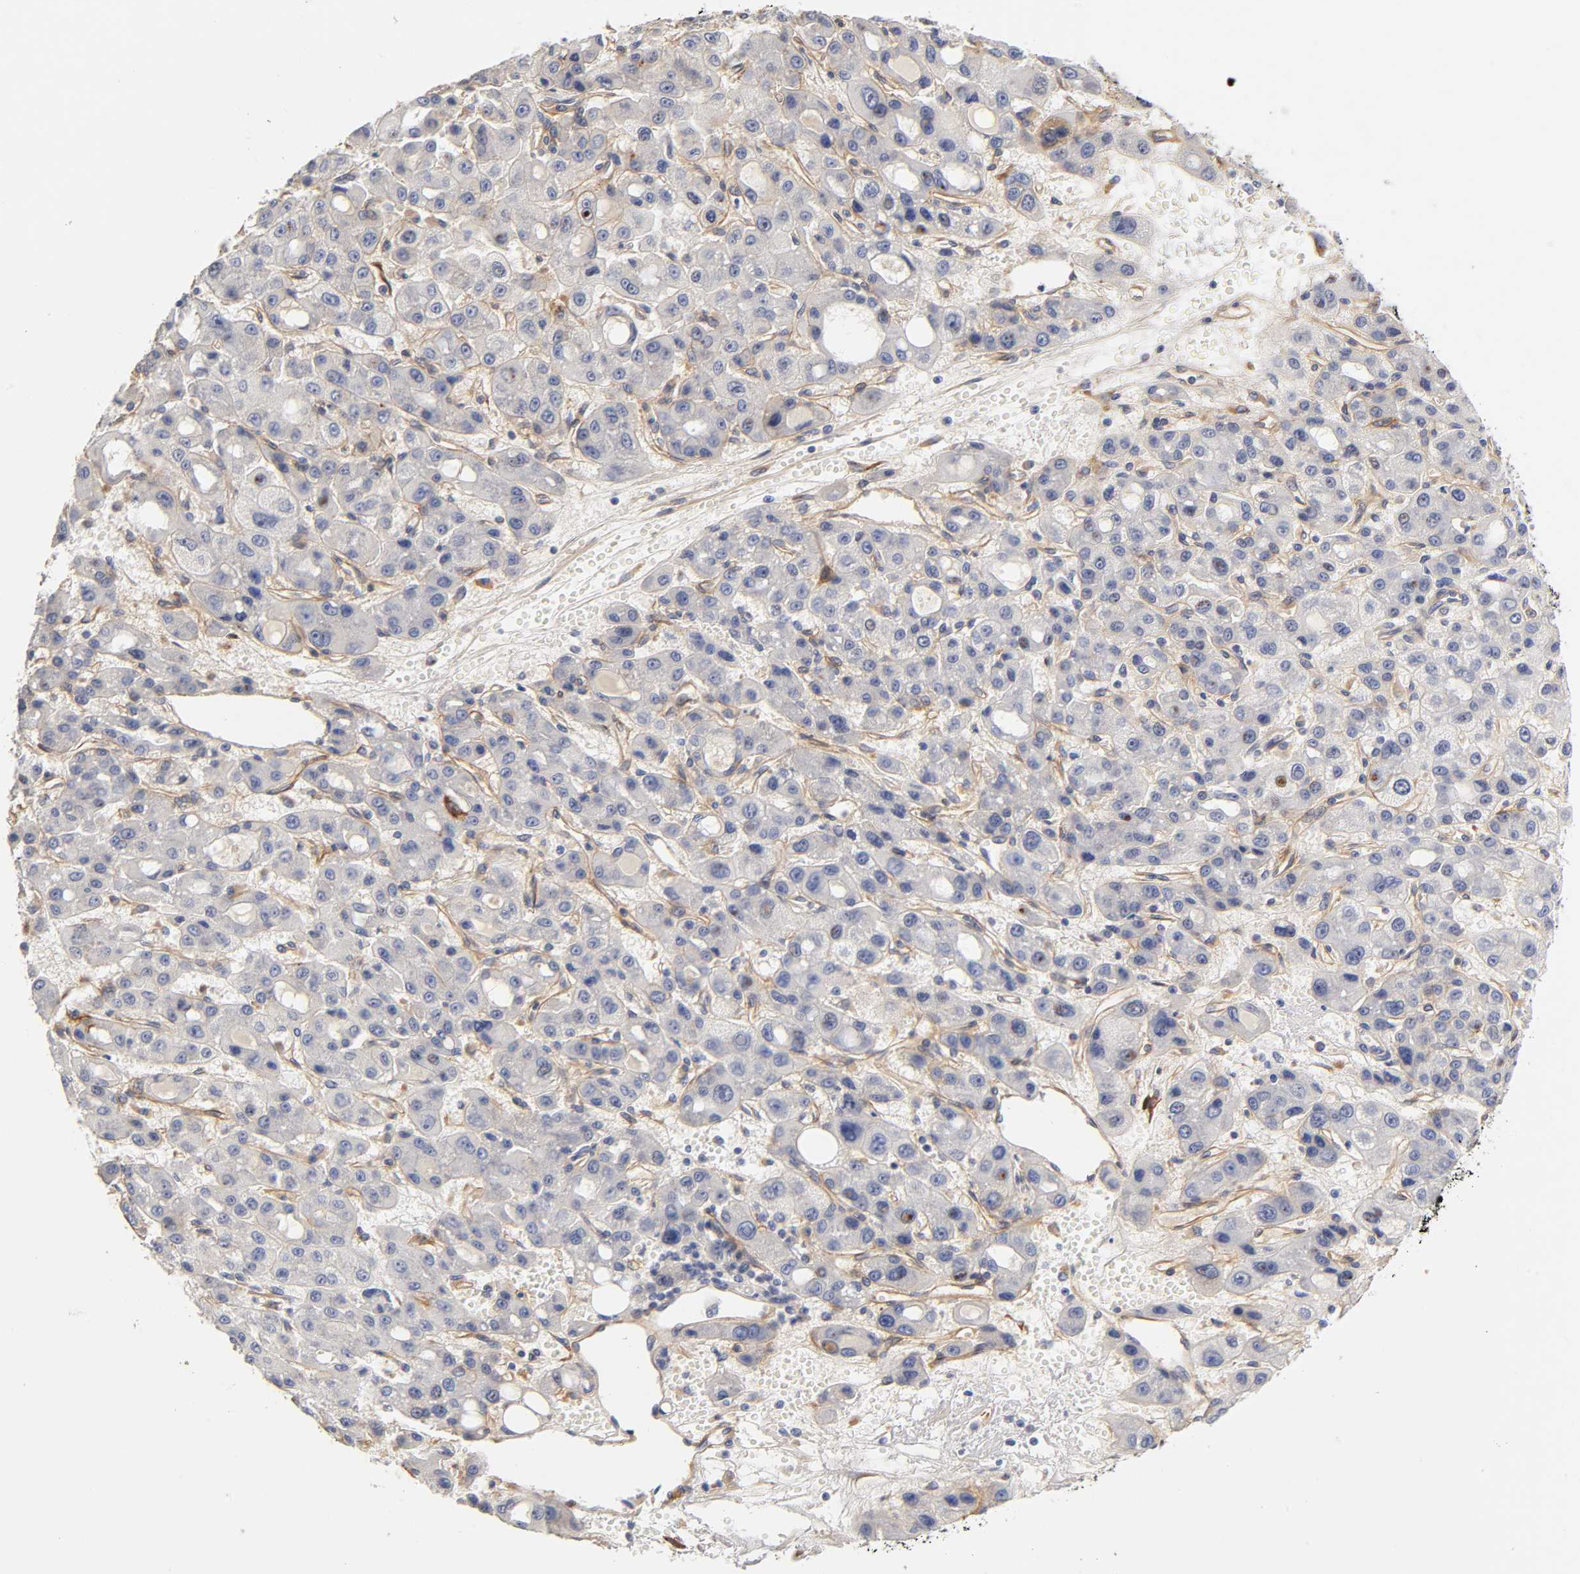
{"staining": {"intensity": "negative", "quantity": "none", "location": "none"}, "tissue": "liver cancer", "cell_type": "Tumor cells", "image_type": "cancer", "snomed": [{"axis": "morphology", "description": "Carcinoma, Hepatocellular, NOS"}, {"axis": "topography", "description": "Liver"}], "caption": "Photomicrograph shows no protein staining in tumor cells of liver cancer tissue.", "gene": "LAMB1", "patient": {"sex": "male", "age": 55}}